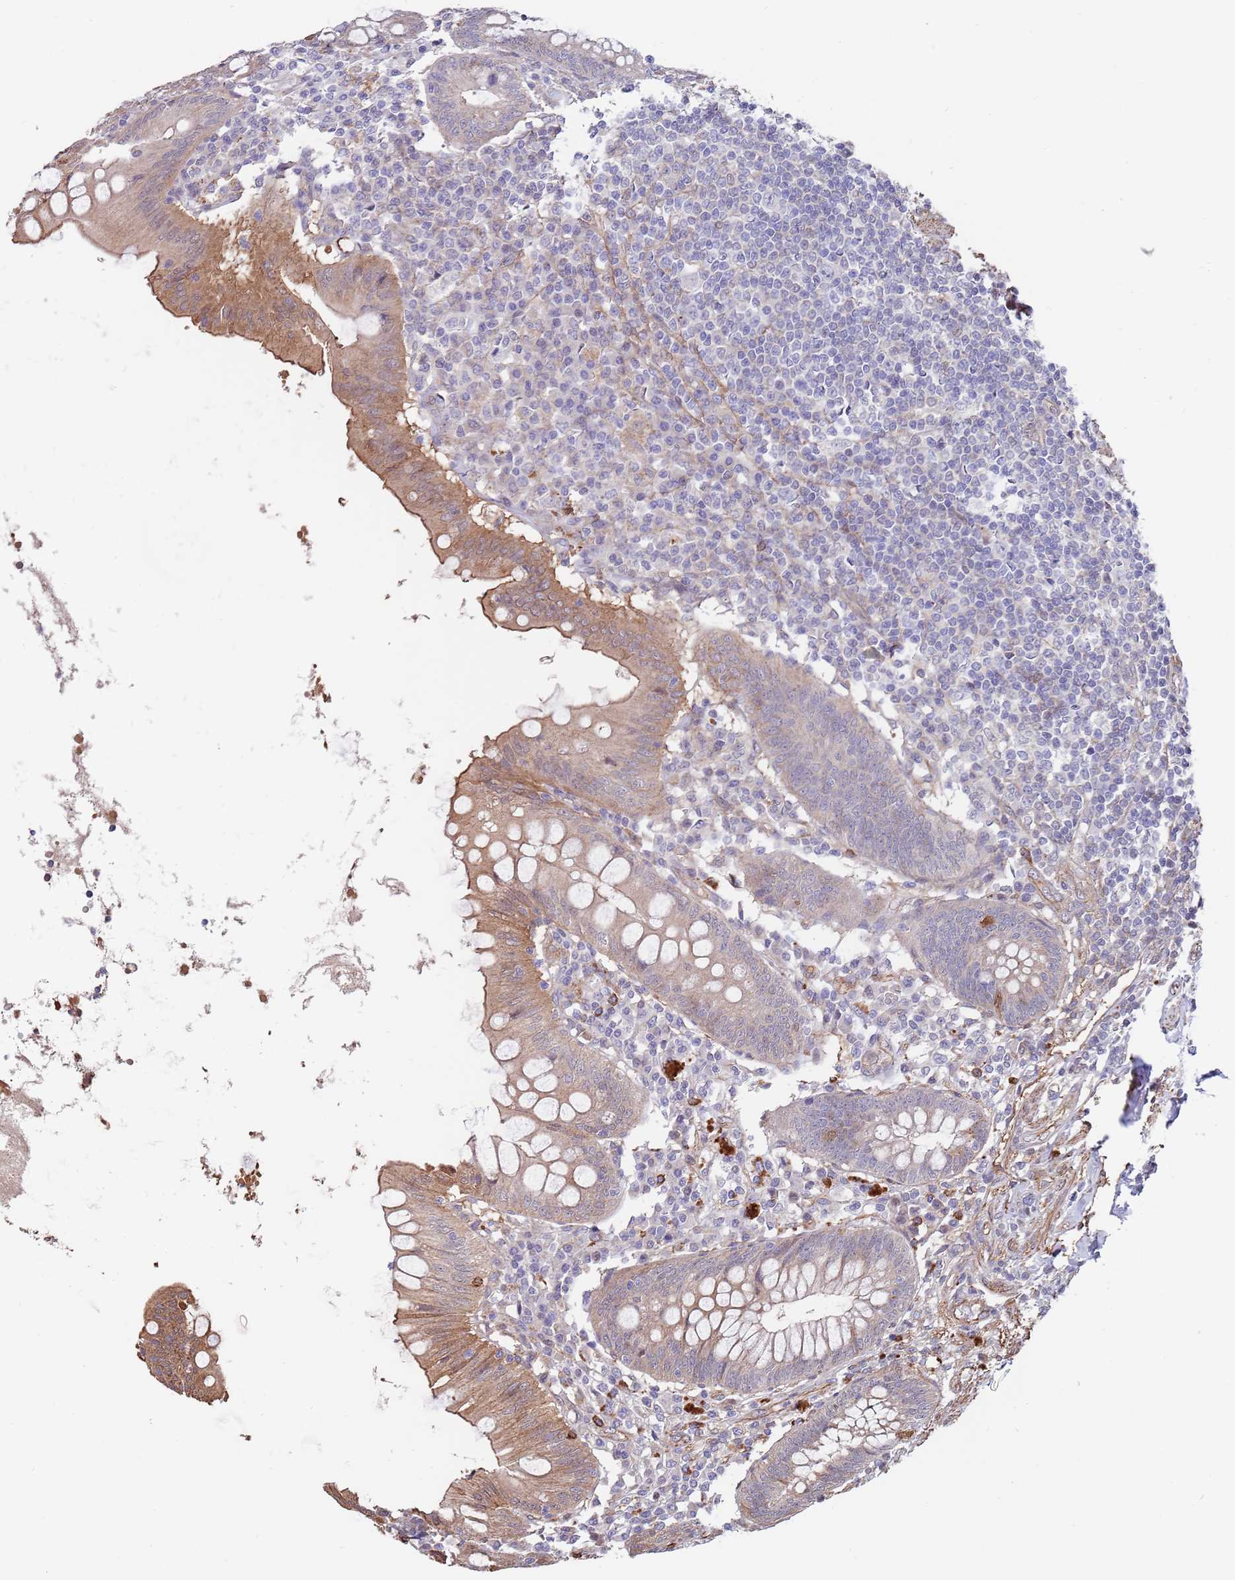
{"staining": {"intensity": "moderate", "quantity": ">75%", "location": "cytoplasmic/membranous,nuclear"}, "tissue": "appendix", "cell_type": "Glandular cells", "image_type": "normal", "snomed": [{"axis": "morphology", "description": "Normal tissue, NOS"}, {"axis": "topography", "description": "Appendix"}], "caption": "Immunohistochemical staining of benign appendix demonstrates medium levels of moderate cytoplasmic/membranous,nuclear staining in about >75% of glandular cells.", "gene": "BPNT1", "patient": {"sex": "female", "age": 54}}